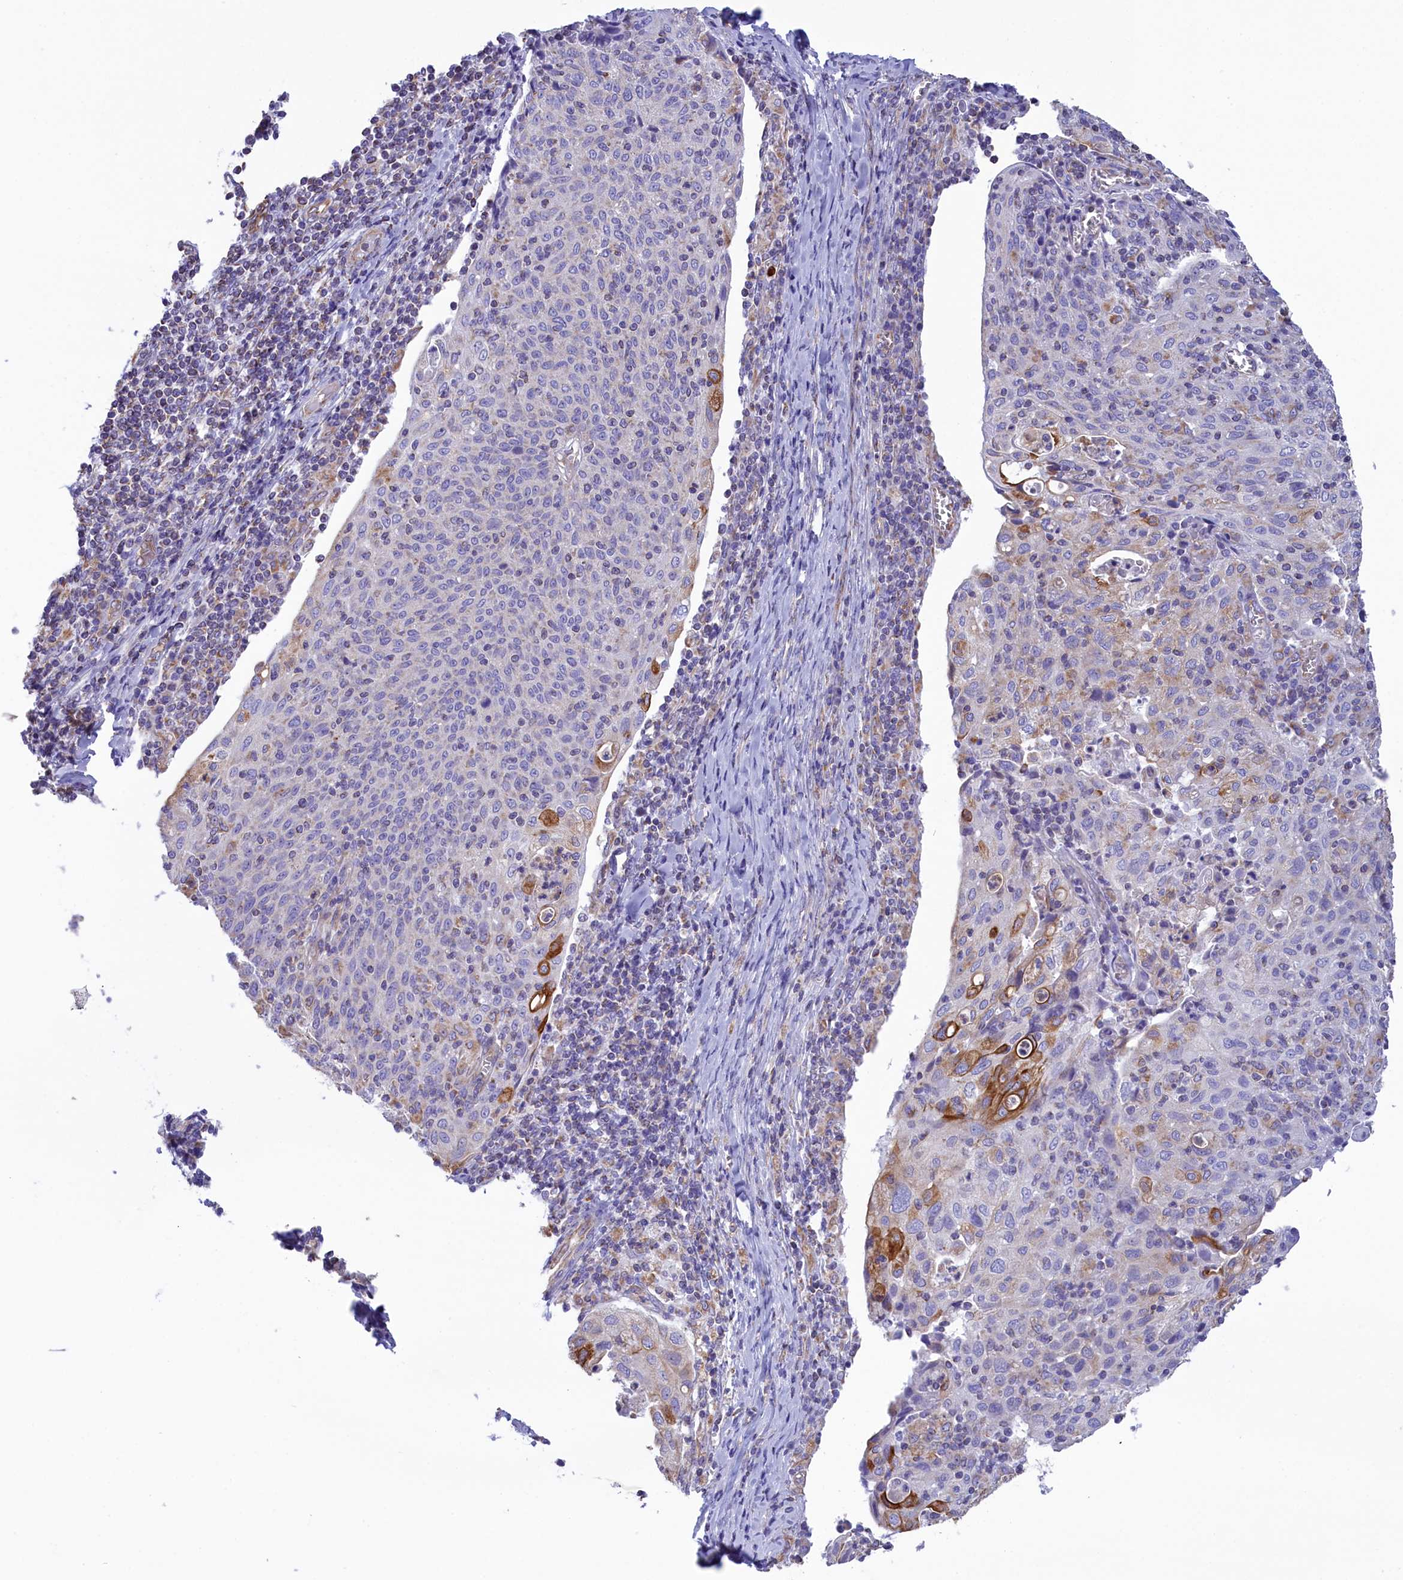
{"staining": {"intensity": "weak", "quantity": "<25%", "location": "cytoplasmic/membranous"}, "tissue": "cervical cancer", "cell_type": "Tumor cells", "image_type": "cancer", "snomed": [{"axis": "morphology", "description": "Squamous cell carcinoma, NOS"}, {"axis": "topography", "description": "Cervix"}], "caption": "Cervical cancer (squamous cell carcinoma) was stained to show a protein in brown. There is no significant staining in tumor cells.", "gene": "GATB", "patient": {"sex": "female", "age": 52}}